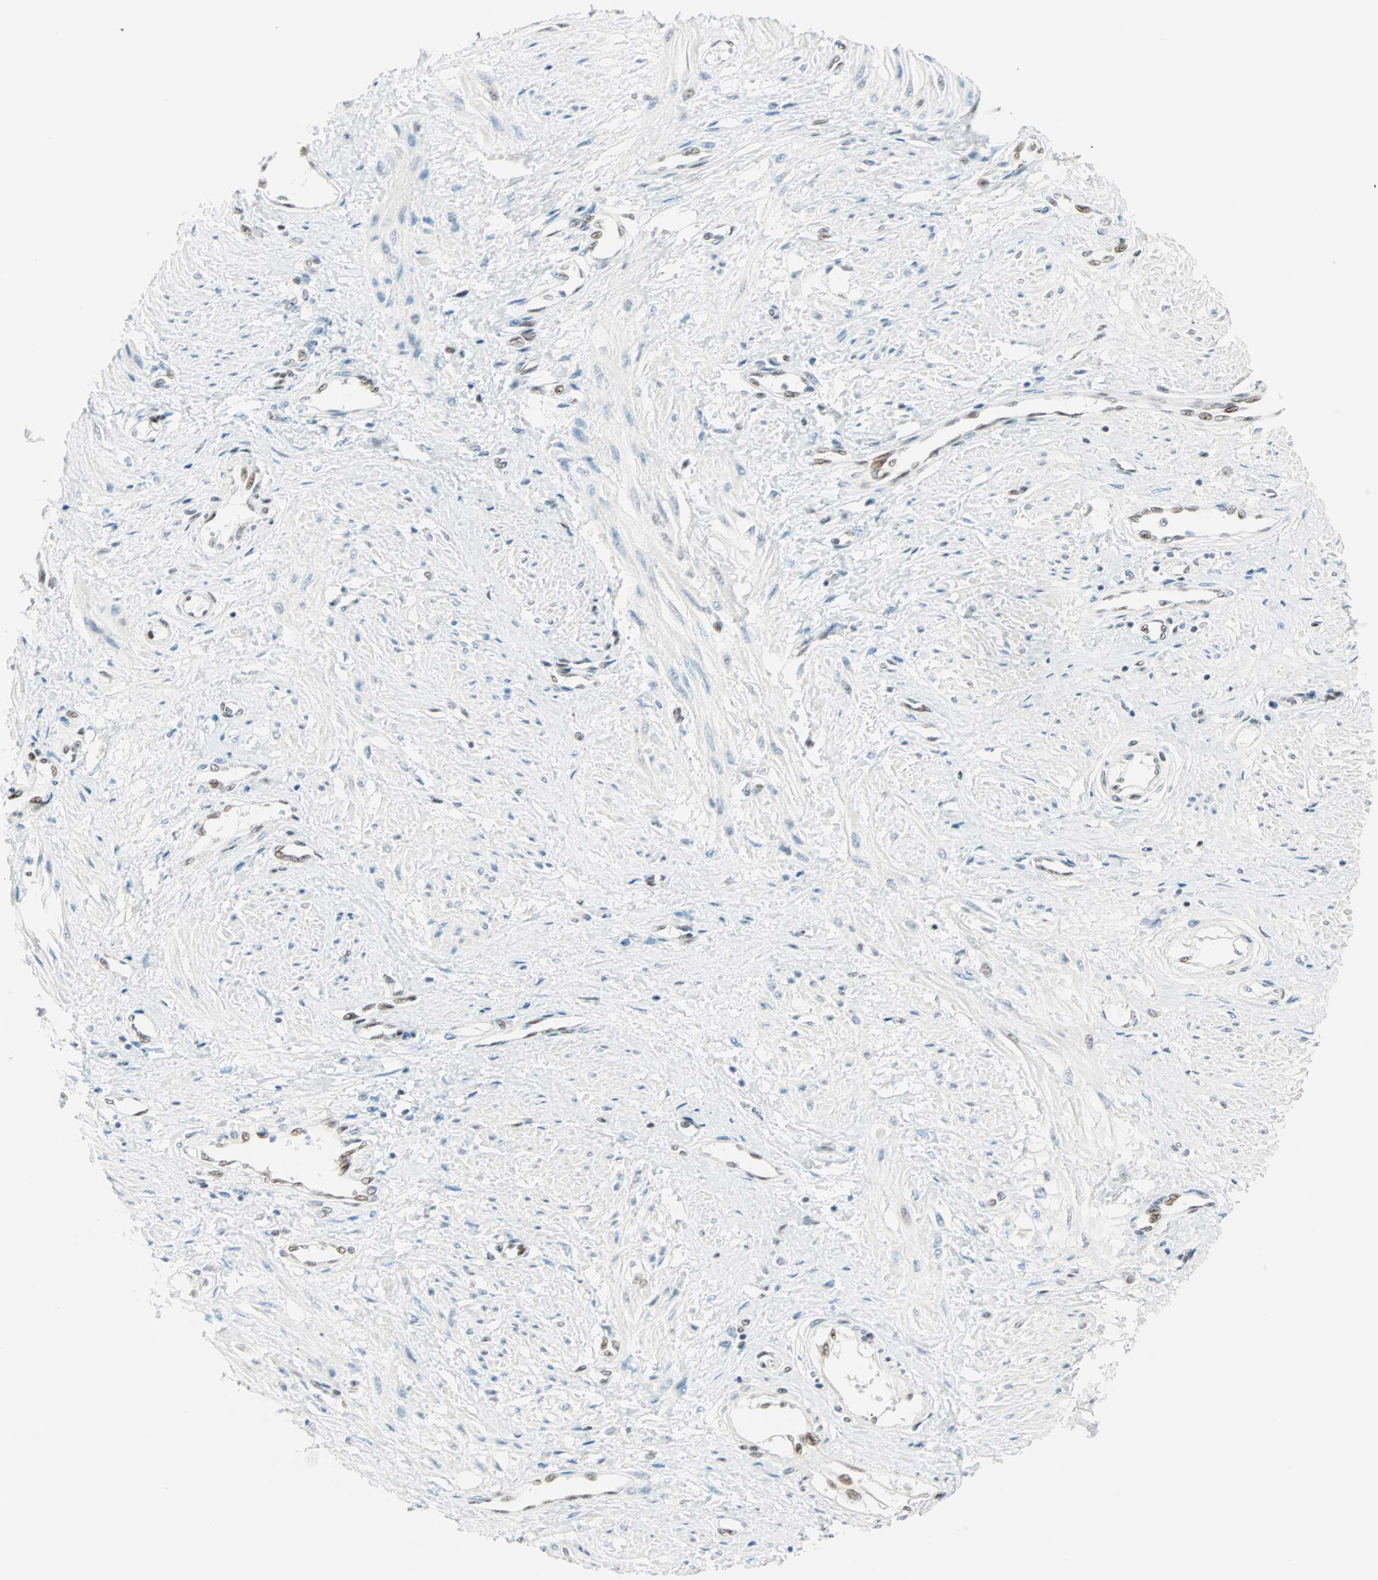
{"staining": {"intensity": "weak", "quantity": "25%-75%", "location": "nuclear"}, "tissue": "smooth muscle", "cell_type": "Smooth muscle cells", "image_type": "normal", "snomed": [{"axis": "morphology", "description": "Normal tissue, NOS"}, {"axis": "topography", "description": "Smooth muscle"}, {"axis": "topography", "description": "Uterus"}], "caption": "Immunohistochemical staining of unremarkable human smooth muscle reveals 25%-75% levels of weak nuclear protein positivity in about 25%-75% of smooth muscle cells. The protein is stained brown, and the nuclei are stained in blue (DAB IHC with brightfield microscopy, high magnification).", "gene": "PKNOX1", "patient": {"sex": "female", "age": 39}}